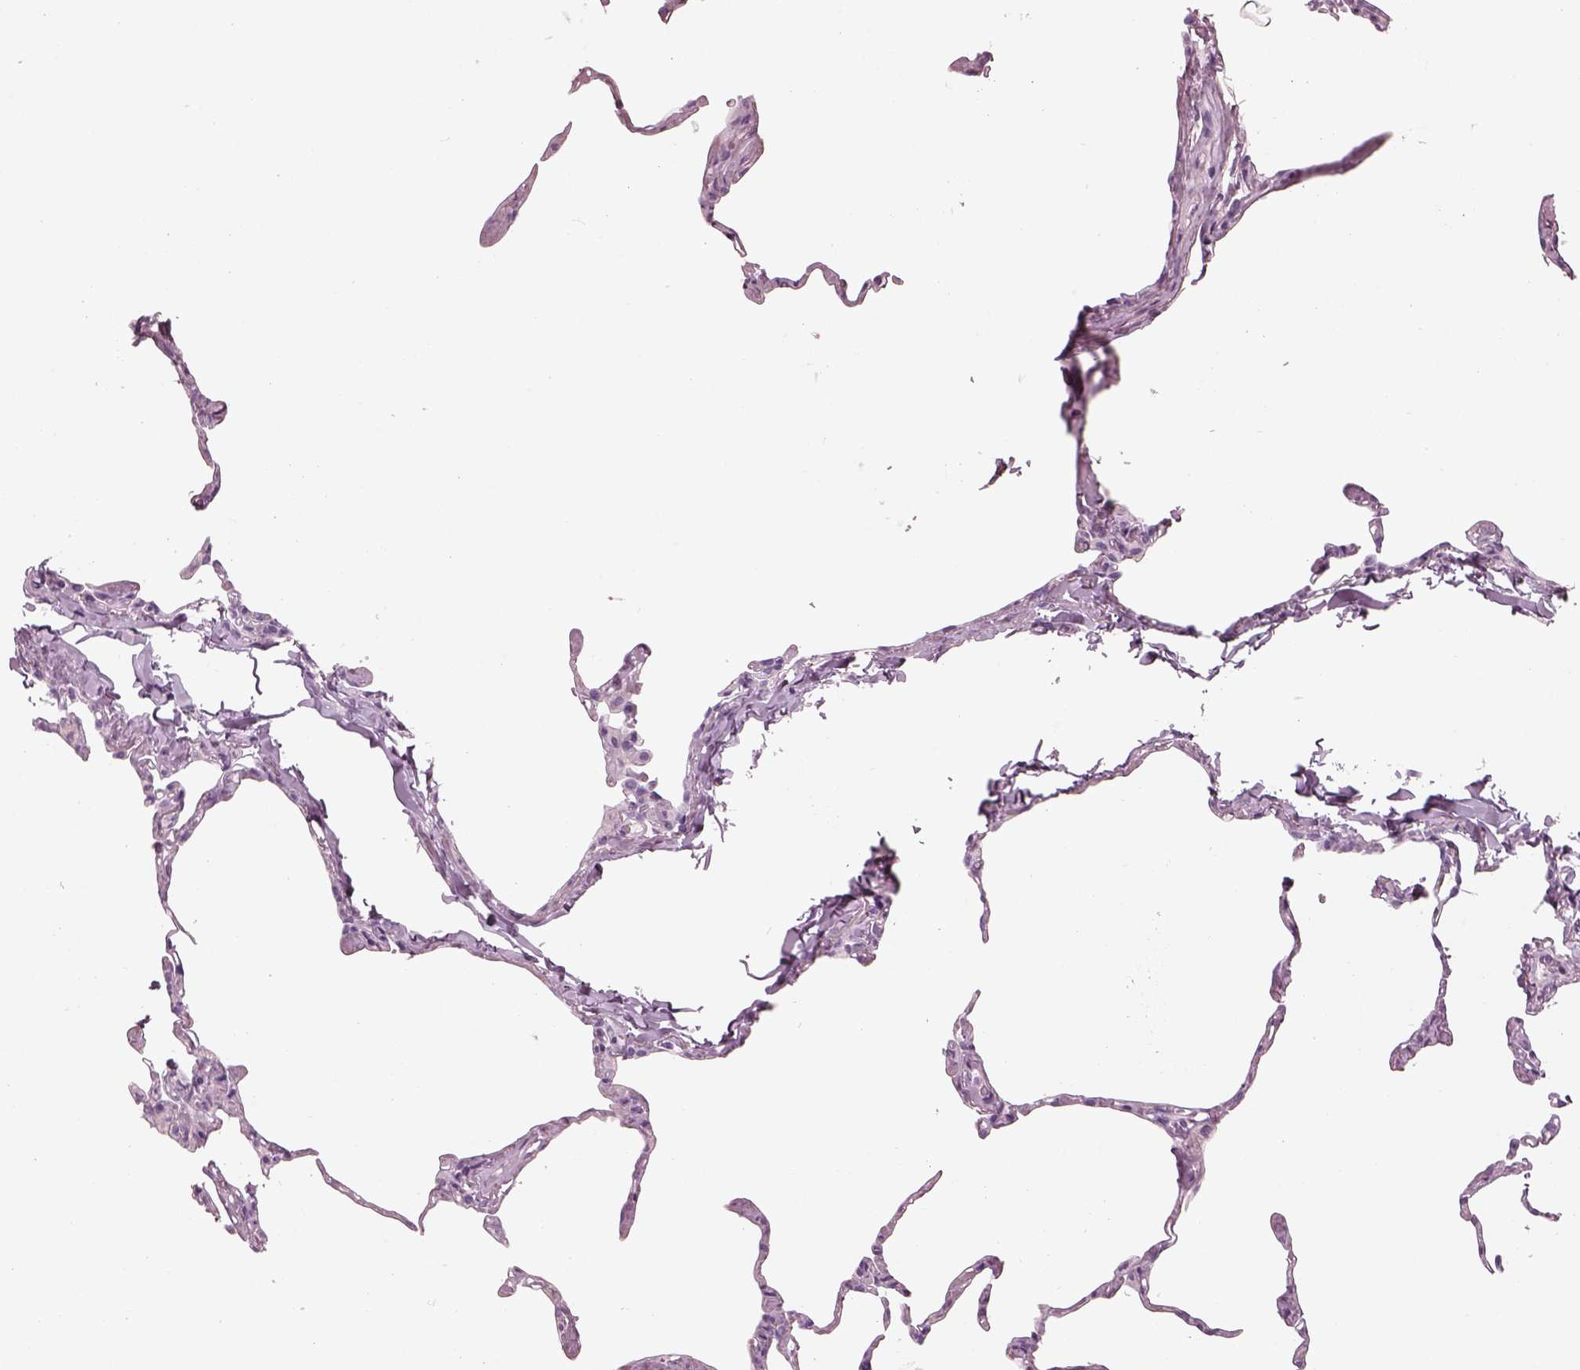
{"staining": {"intensity": "negative", "quantity": "none", "location": "none"}, "tissue": "lung", "cell_type": "Alveolar cells", "image_type": "normal", "snomed": [{"axis": "morphology", "description": "Normal tissue, NOS"}, {"axis": "topography", "description": "Lung"}], "caption": "The micrograph reveals no significant staining in alveolar cells of lung. Nuclei are stained in blue.", "gene": "HYDIN", "patient": {"sex": "male", "age": 65}}